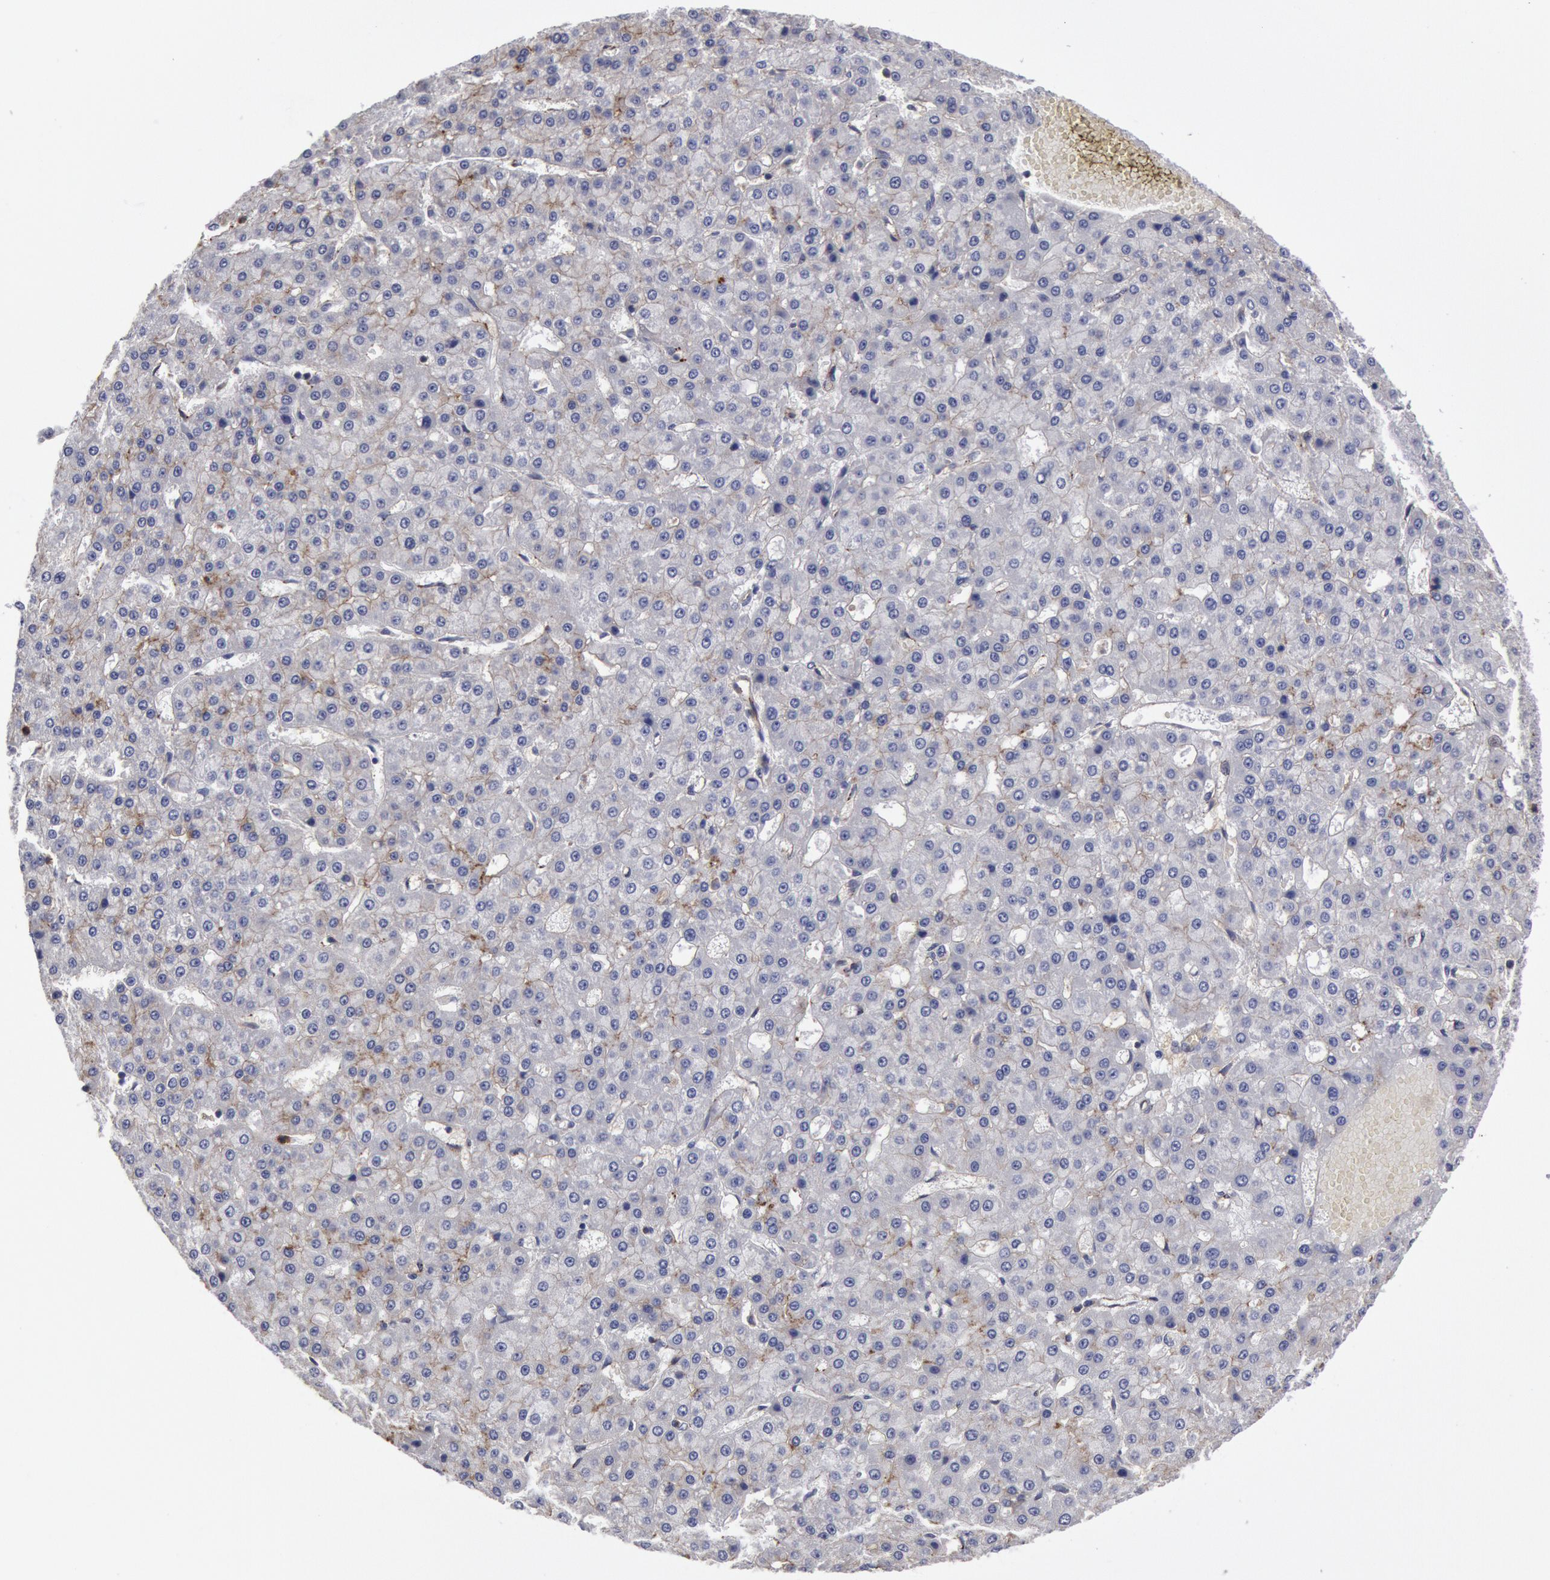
{"staining": {"intensity": "negative", "quantity": "none", "location": "none"}, "tissue": "liver cancer", "cell_type": "Tumor cells", "image_type": "cancer", "snomed": [{"axis": "morphology", "description": "Carcinoma, Hepatocellular, NOS"}, {"axis": "topography", "description": "Liver"}], "caption": "DAB (3,3'-diaminobenzidine) immunohistochemical staining of human liver cancer shows no significant expression in tumor cells. (DAB immunohistochemistry visualized using brightfield microscopy, high magnification).", "gene": "FLOT1", "patient": {"sex": "male", "age": 47}}